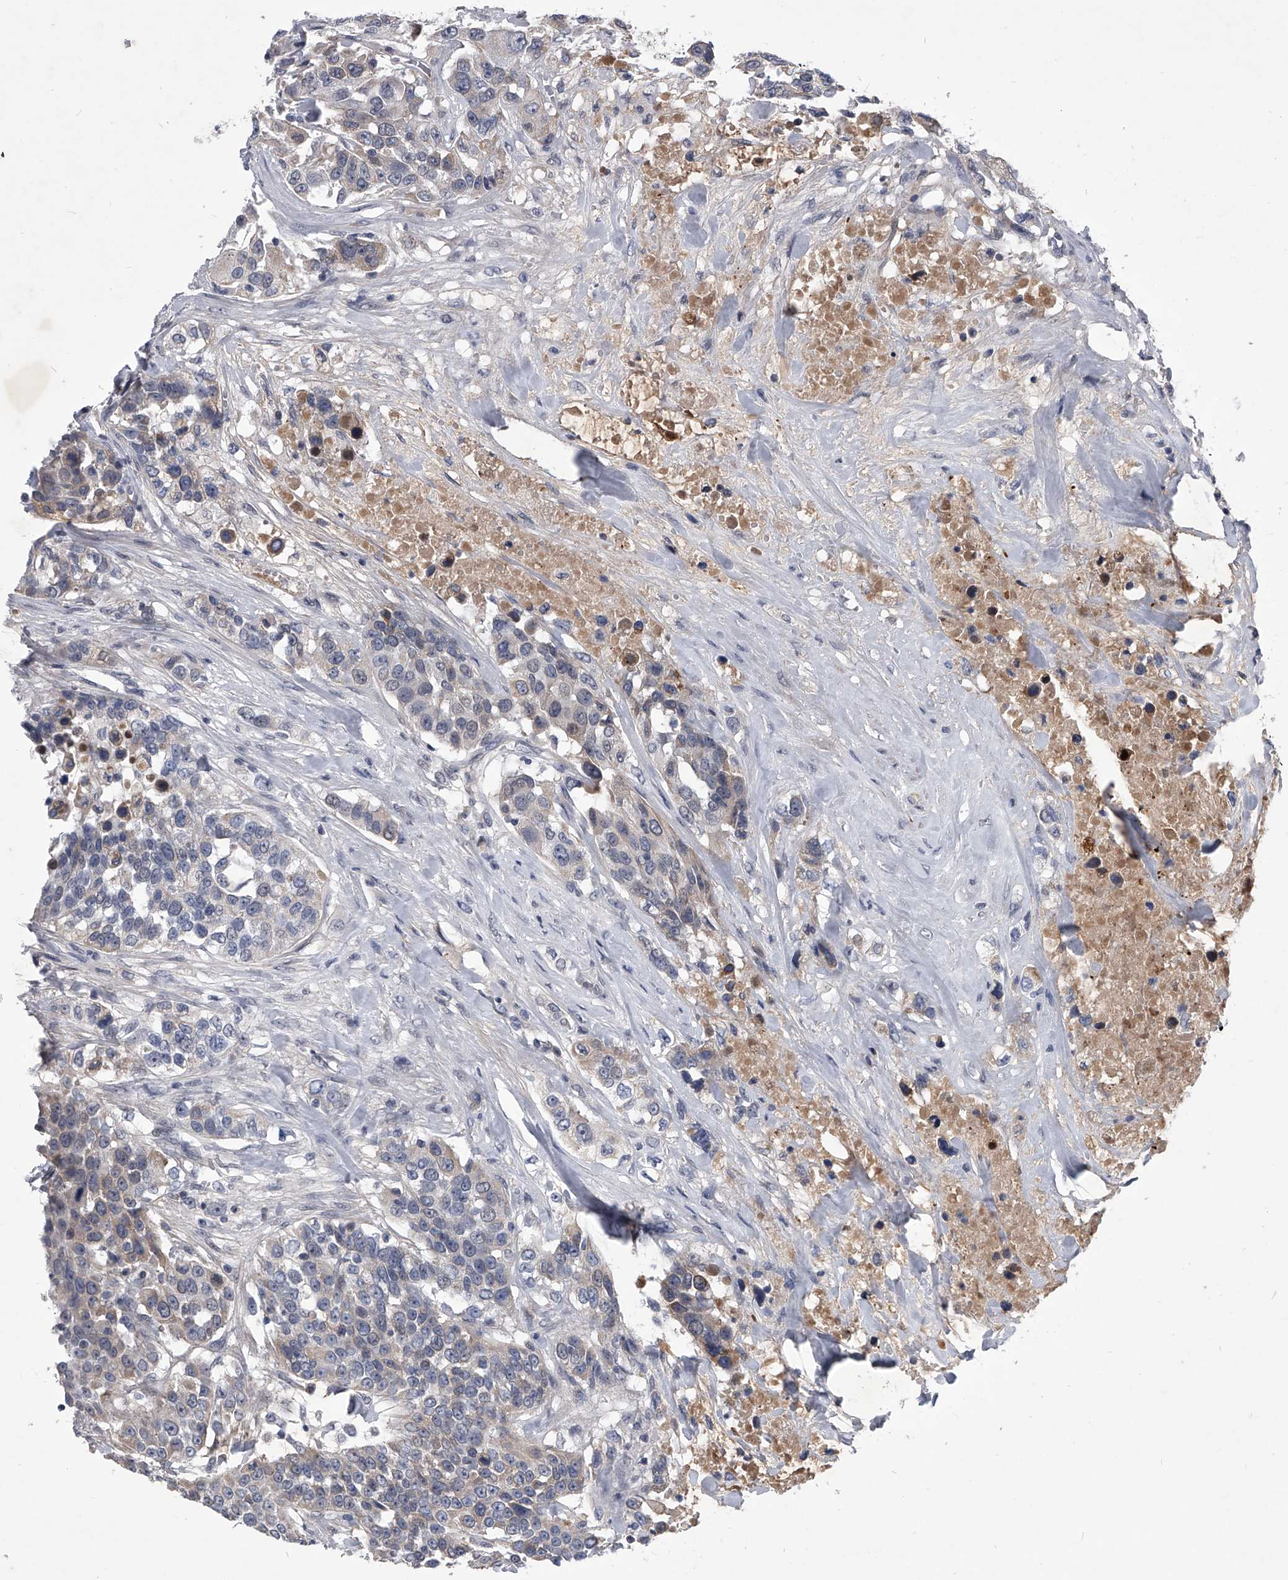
{"staining": {"intensity": "weak", "quantity": "<25%", "location": "cytoplasmic/membranous"}, "tissue": "urothelial cancer", "cell_type": "Tumor cells", "image_type": "cancer", "snomed": [{"axis": "morphology", "description": "Urothelial carcinoma, High grade"}, {"axis": "topography", "description": "Urinary bladder"}], "caption": "IHC micrograph of neoplastic tissue: urothelial cancer stained with DAB shows no significant protein staining in tumor cells.", "gene": "ZNF76", "patient": {"sex": "female", "age": 80}}